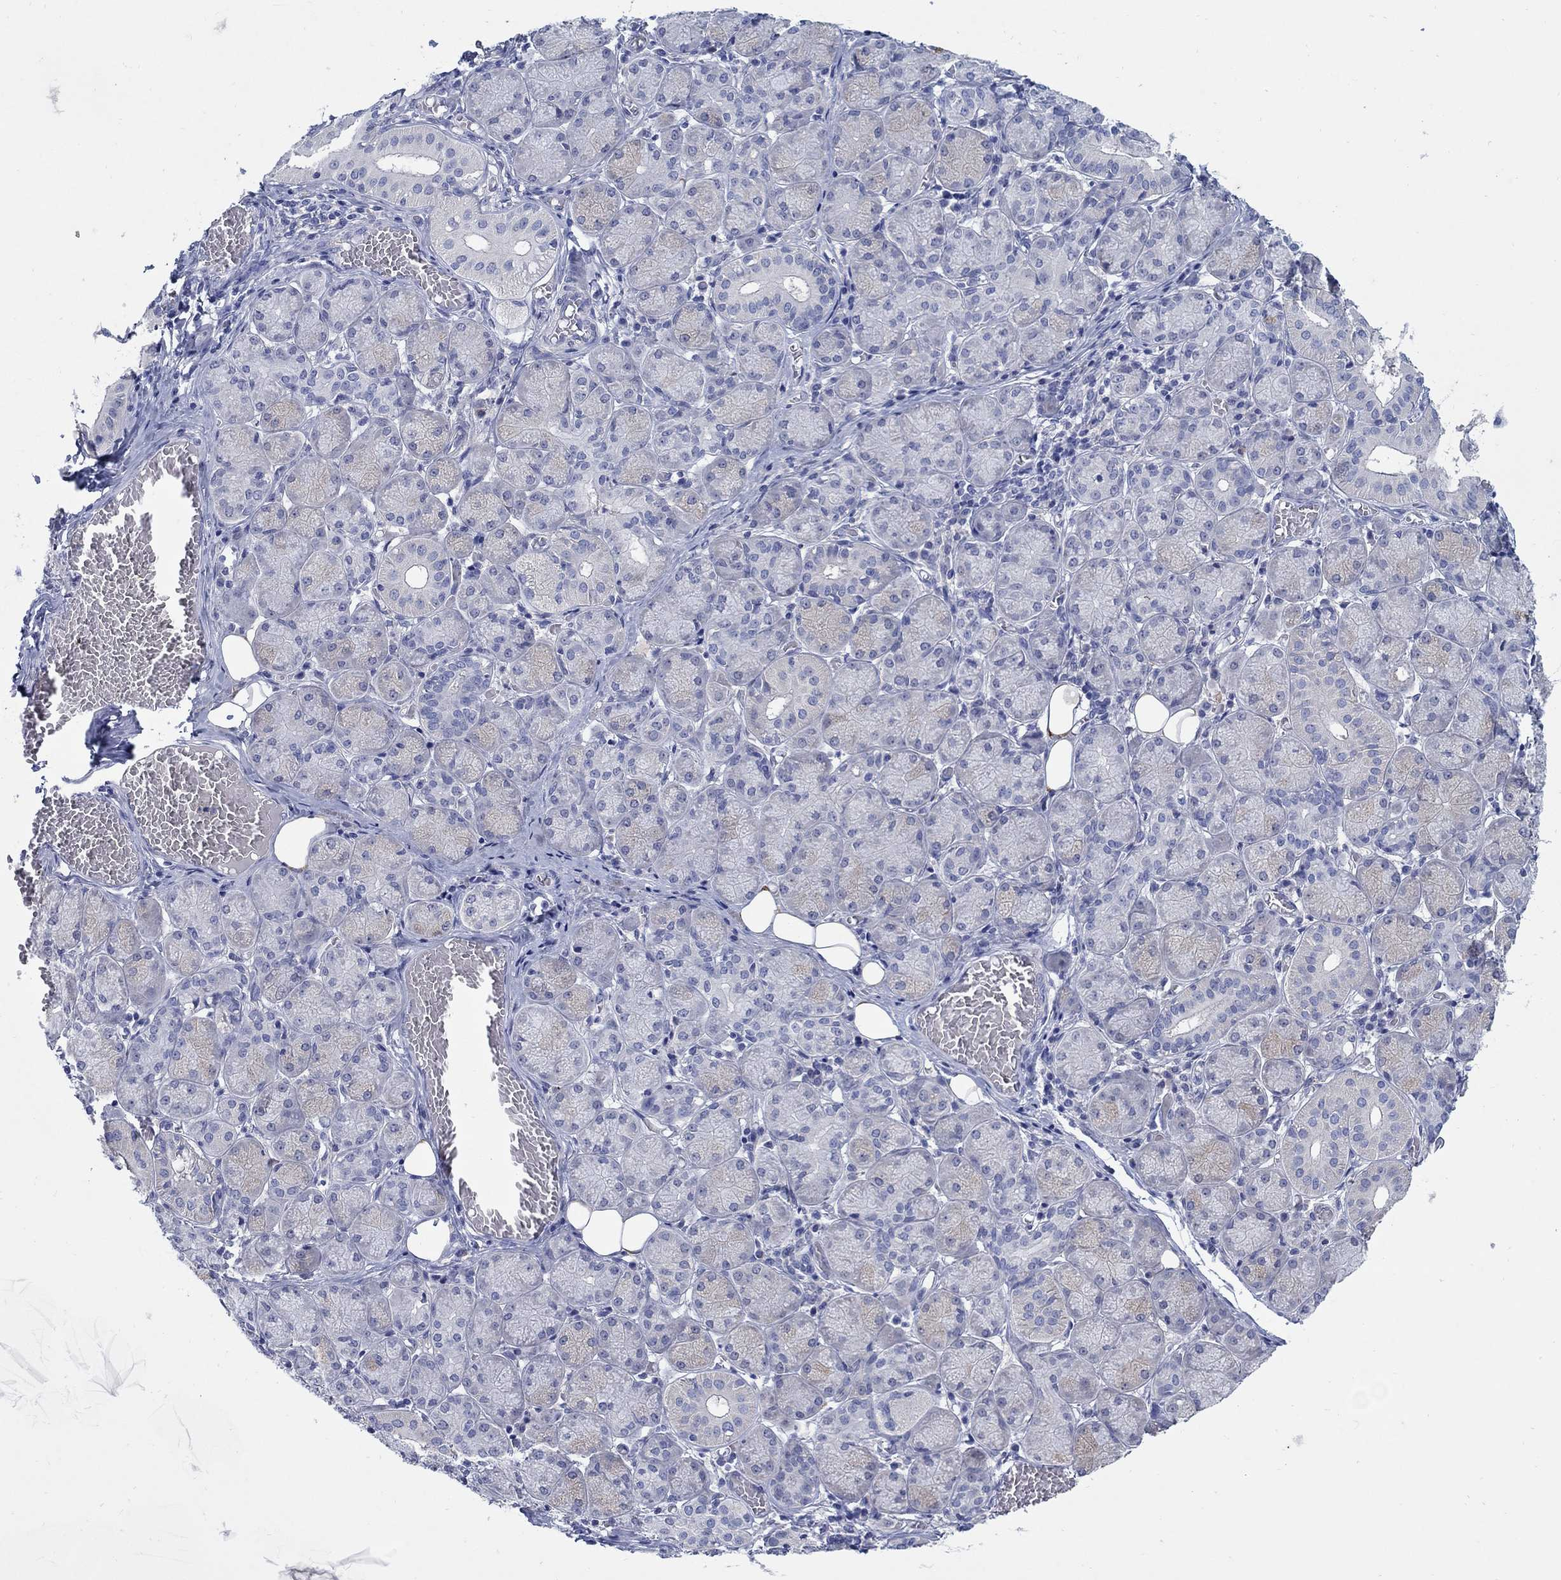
{"staining": {"intensity": "negative", "quantity": "none", "location": "none"}, "tissue": "salivary gland", "cell_type": "Glandular cells", "image_type": "normal", "snomed": [{"axis": "morphology", "description": "Normal tissue, NOS"}, {"axis": "topography", "description": "Salivary gland"}, {"axis": "topography", "description": "Peripheral nerve tissue"}], "caption": "This is an immunohistochemistry (IHC) micrograph of unremarkable salivary gland. There is no positivity in glandular cells.", "gene": "REEP2", "patient": {"sex": "female", "age": 24}}